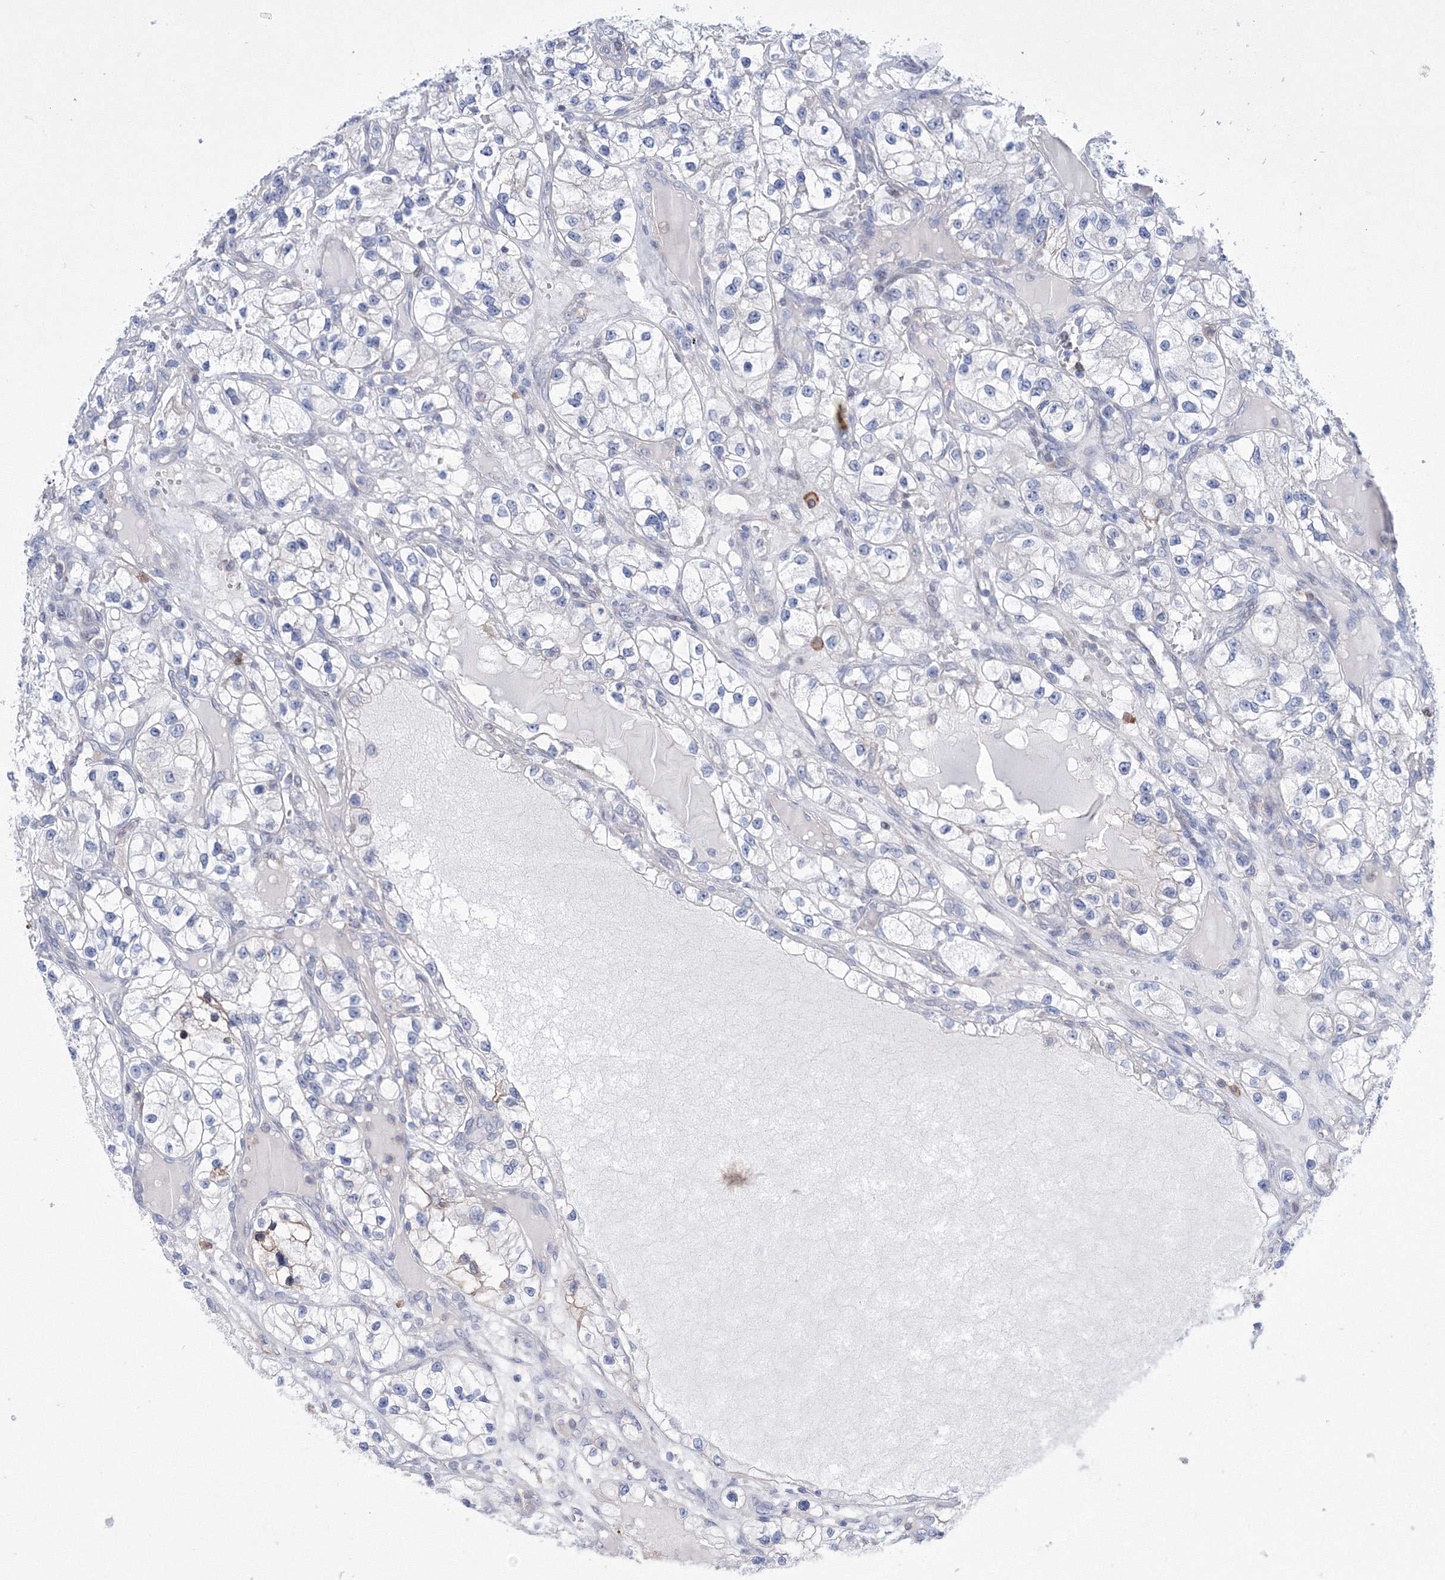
{"staining": {"intensity": "negative", "quantity": "none", "location": "none"}, "tissue": "renal cancer", "cell_type": "Tumor cells", "image_type": "cancer", "snomed": [{"axis": "morphology", "description": "Adenocarcinoma, NOS"}, {"axis": "topography", "description": "Kidney"}], "caption": "Immunohistochemistry (IHC) micrograph of neoplastic tissue: human adenocarcinoma (renal) stained with DAB exhibits no significant protein staining in tumor cells. The staining was performed using DAB to visualize the protein expression in brown, while the nuclei were stained in blue with hematoxylin (Magnification: 20x).", "gene": "RNPEPL1", "patient": {"sex": "female", "age": 57}}